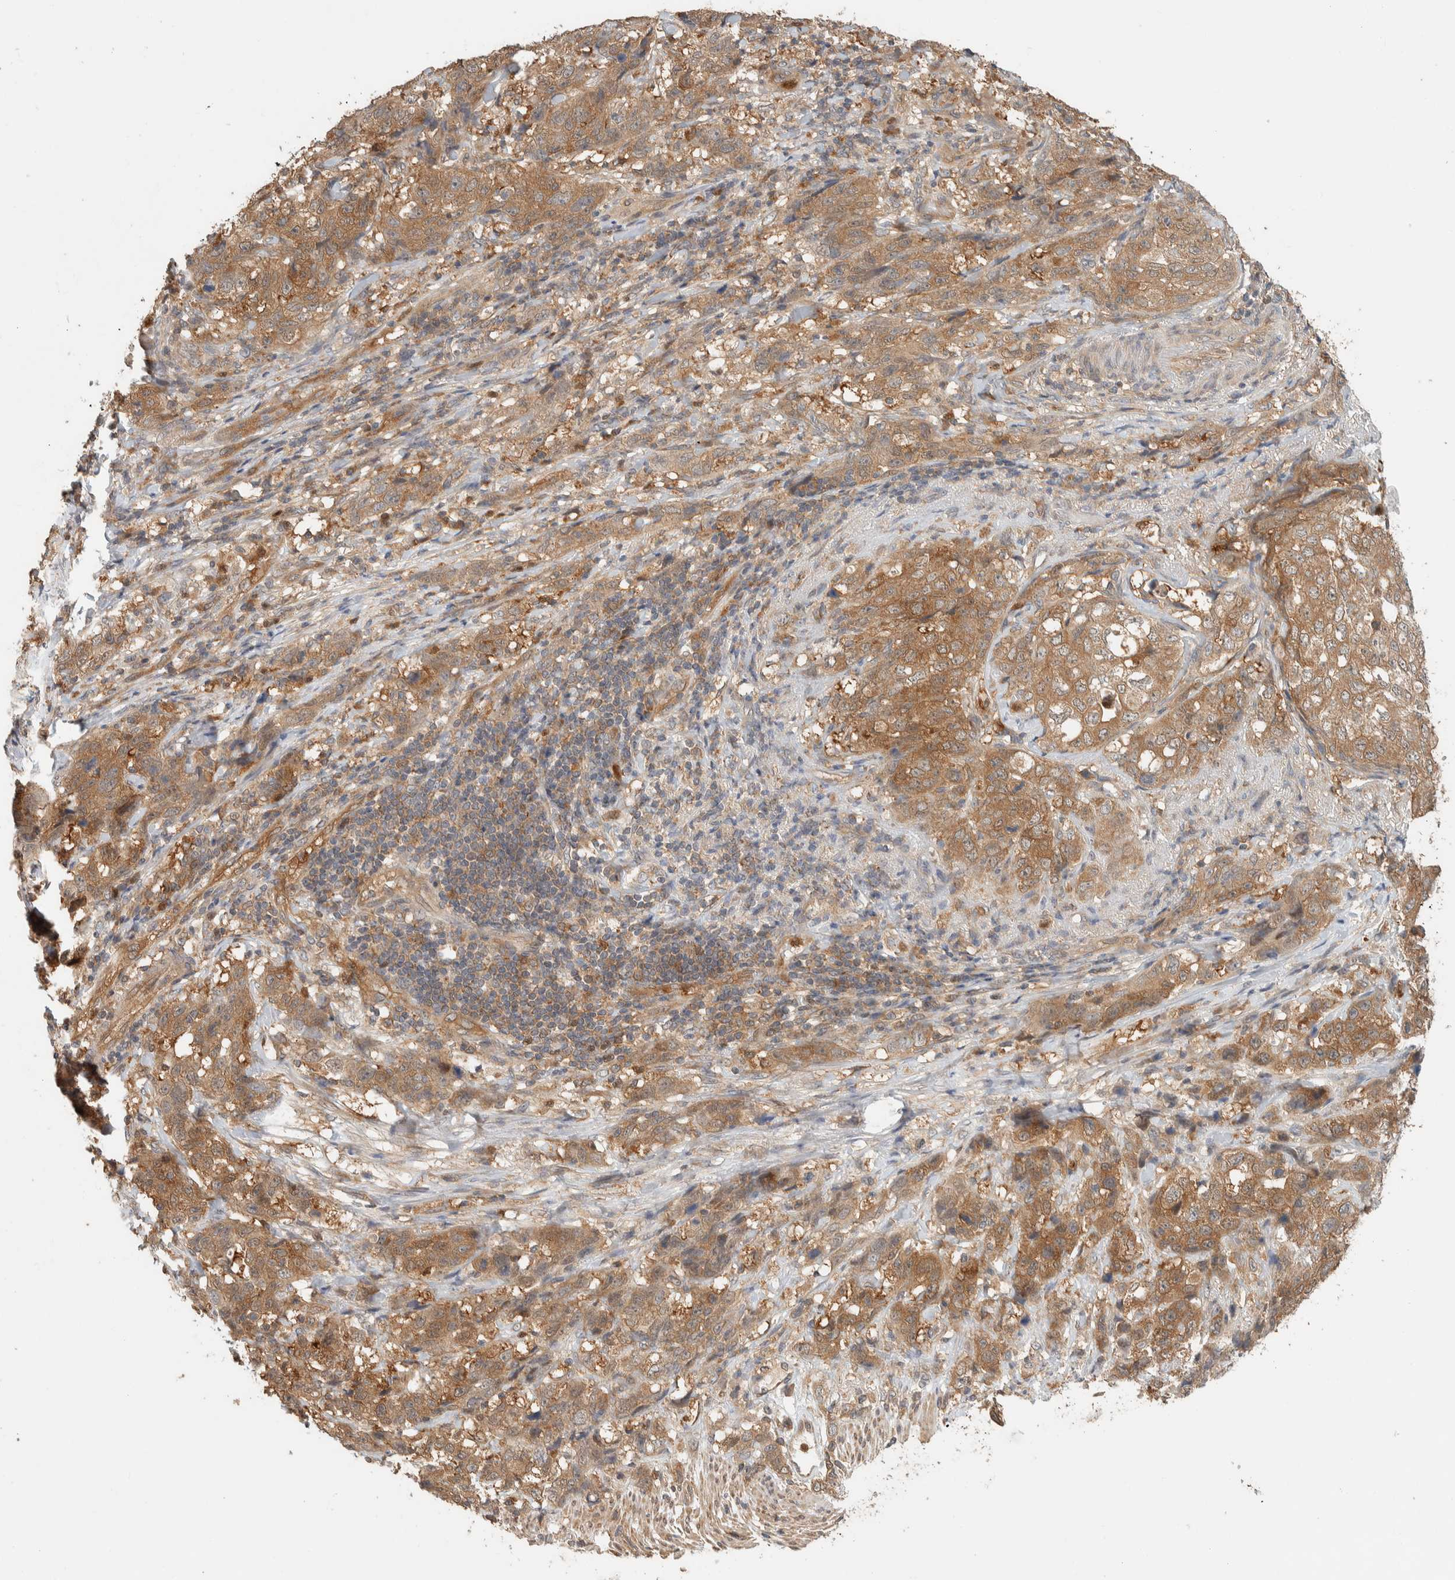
{"staining": {"intensity": "moderate", "quantity": ">75%", "location": "cytoplasmic/membranous"}, "tissue": "stomach cancer", "cell_type": "Tumor cells", "image_type": "cancer", "snomed": [{"axis": "morphology", "description": "Adenocarcinoma, NOS"}, {"axis": "topography", "description": "Stomach"}], "caption": "An immunohistochemistry histopathology image of neoplastic tissue is shown. Protein staining in brown labels moderate cytoplasmic/membranous positivity in stomach adenocarcinoma within tumor cells.", "gene": "ADSS2", "patient": {"sex": "male", "age": 48}}